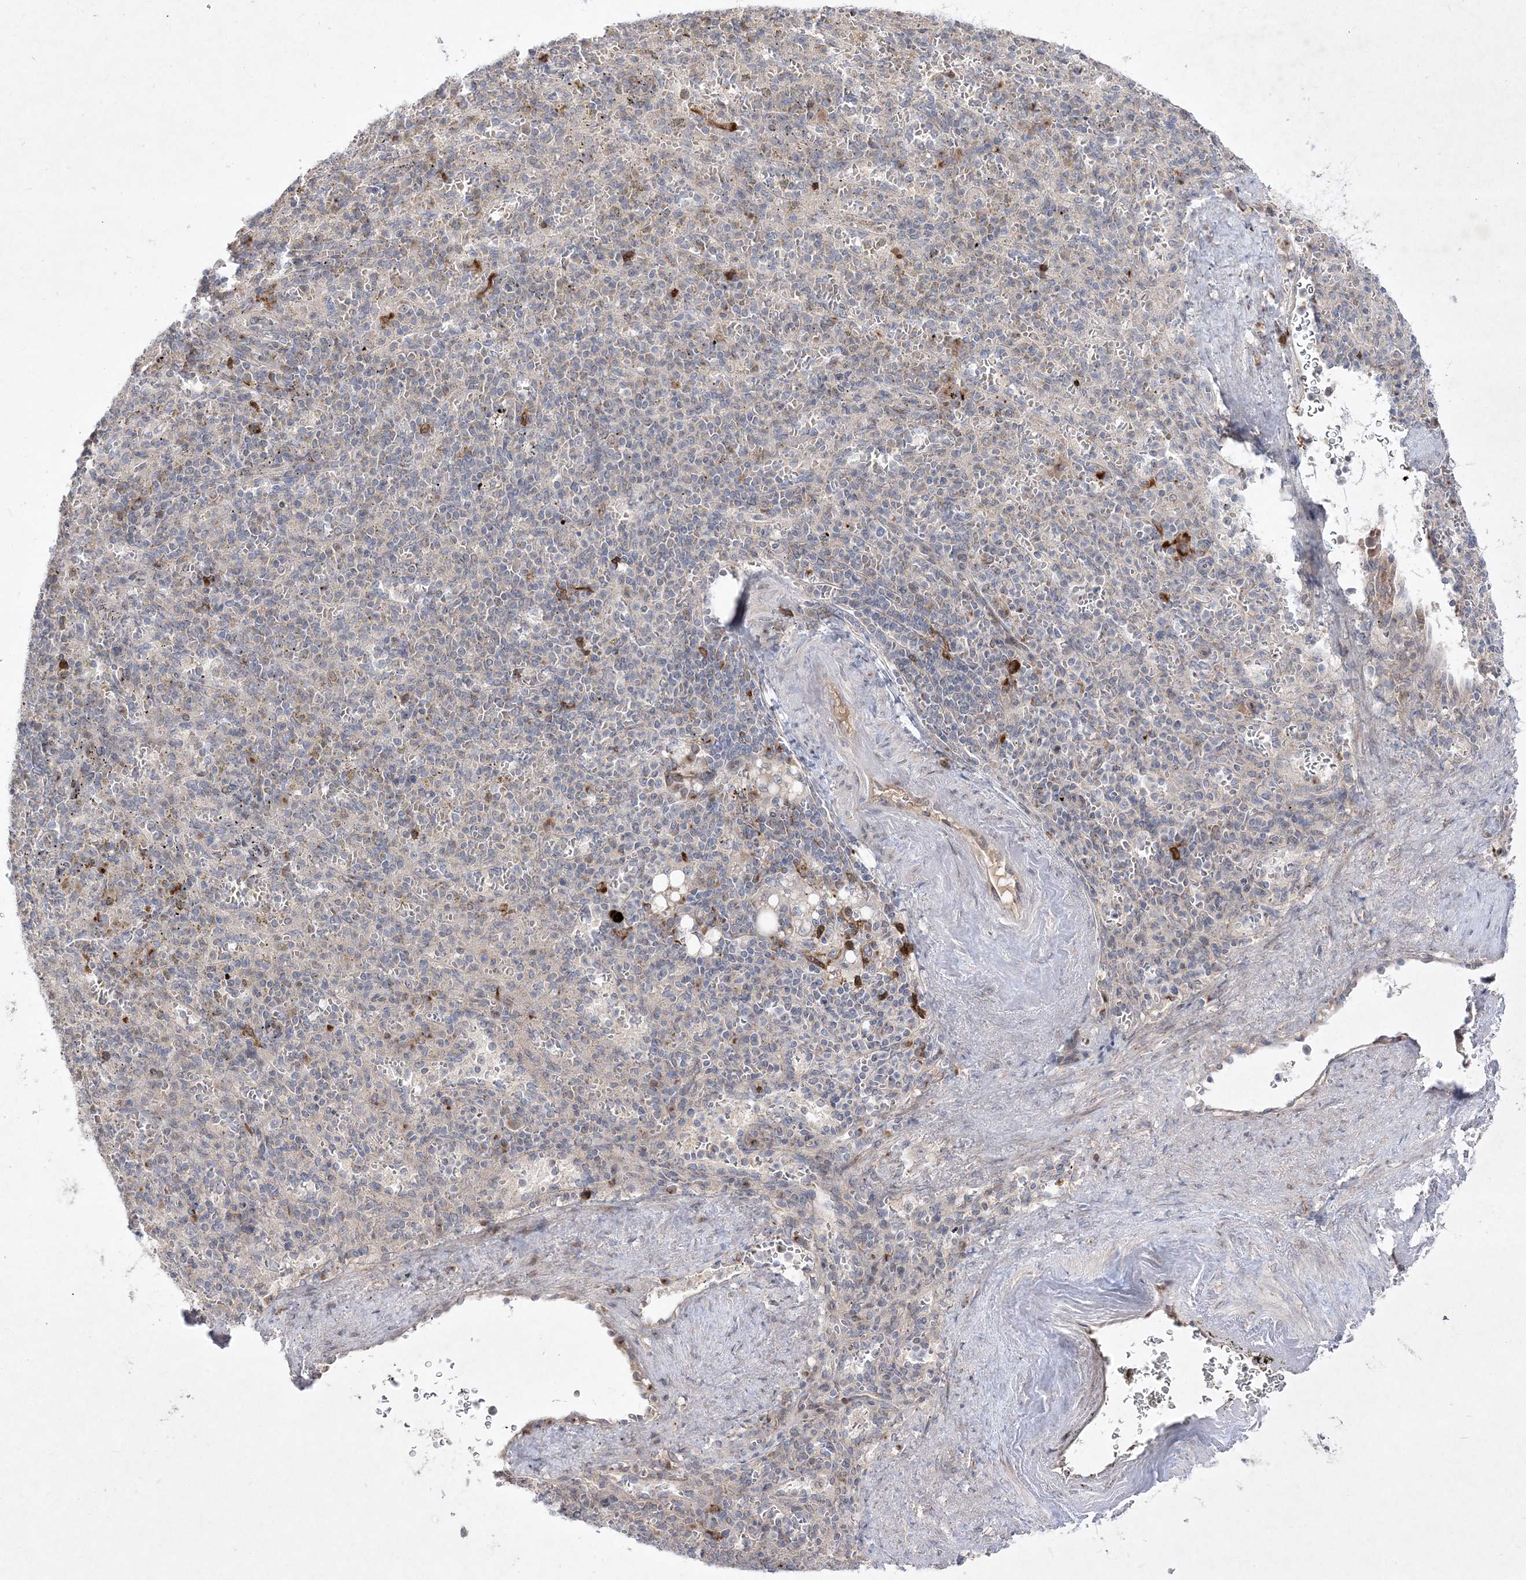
{"staining": {"intensity": "negative", "quantity": "none", "location": "none"}, "tissue": "spleen", "cell_type": "Cells in red pulp", "image_type": "normal", "snomed": [{"axis": "morphology", "description": "Normal tissue, NOS"}, {"axis": "topography", "description": "Spleen"}], "caption": "The image exhibits no significant staining in cells in red pulp of spleen. (DAB IHC, high magnification).", "gene": "CLNK", "patient": {"sex": "female", "age": 74}}